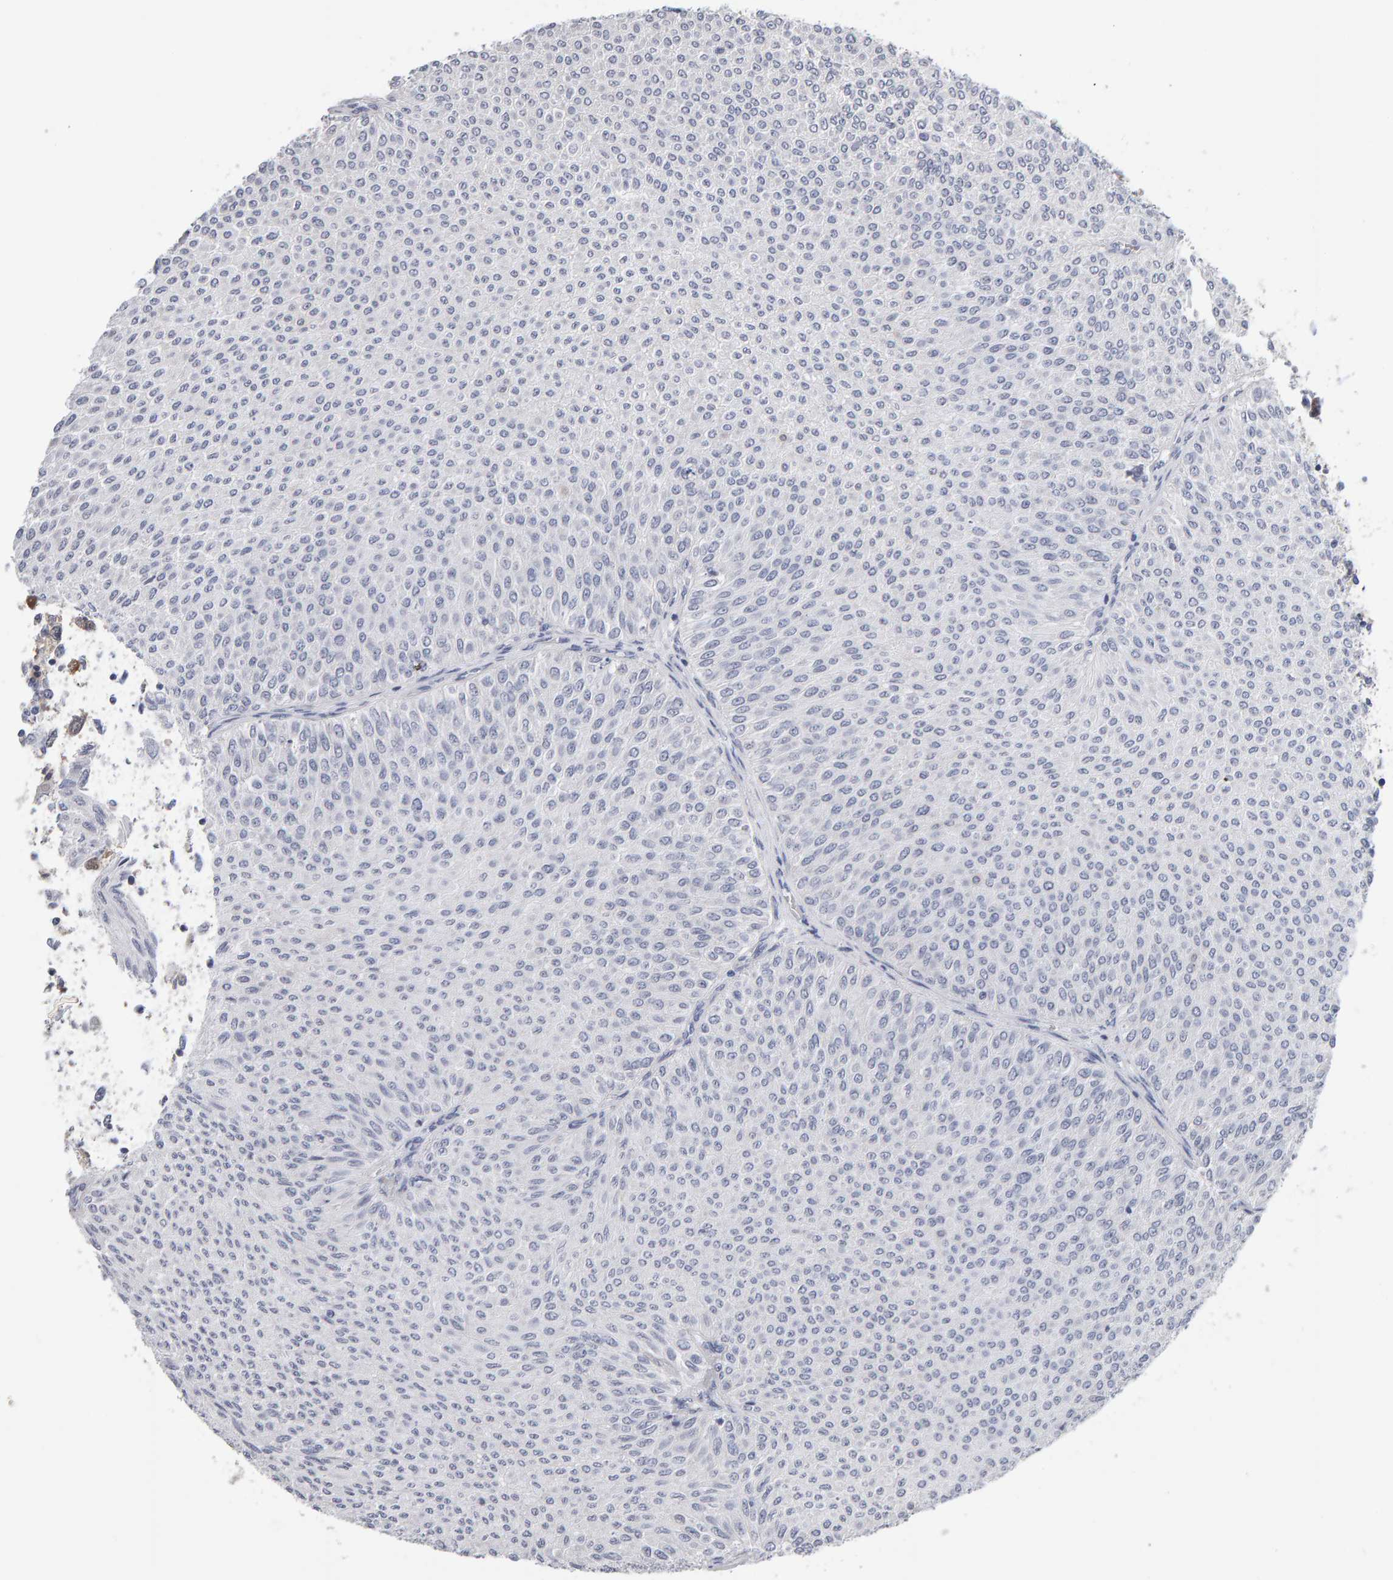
{"staining": {"intensity": "negative", "quantity": "none", "location": "none"}, "tissue": "urothelial cancer", "cell_type": "Tumor cells", "image_type": "cancer", "snomed": [{"axis": "morphology", "description": "Urothelial carcinoma, Low grade"}, {"axis": "topography", "description": "Urinary bladder"}], "caption": "Immunohistochemical staining of urothelial carcinoma (low-grade) exhibits no significant staining in tumor cells.", "gene": "CTH", "patient": {"sex": "male", "age": 78}}